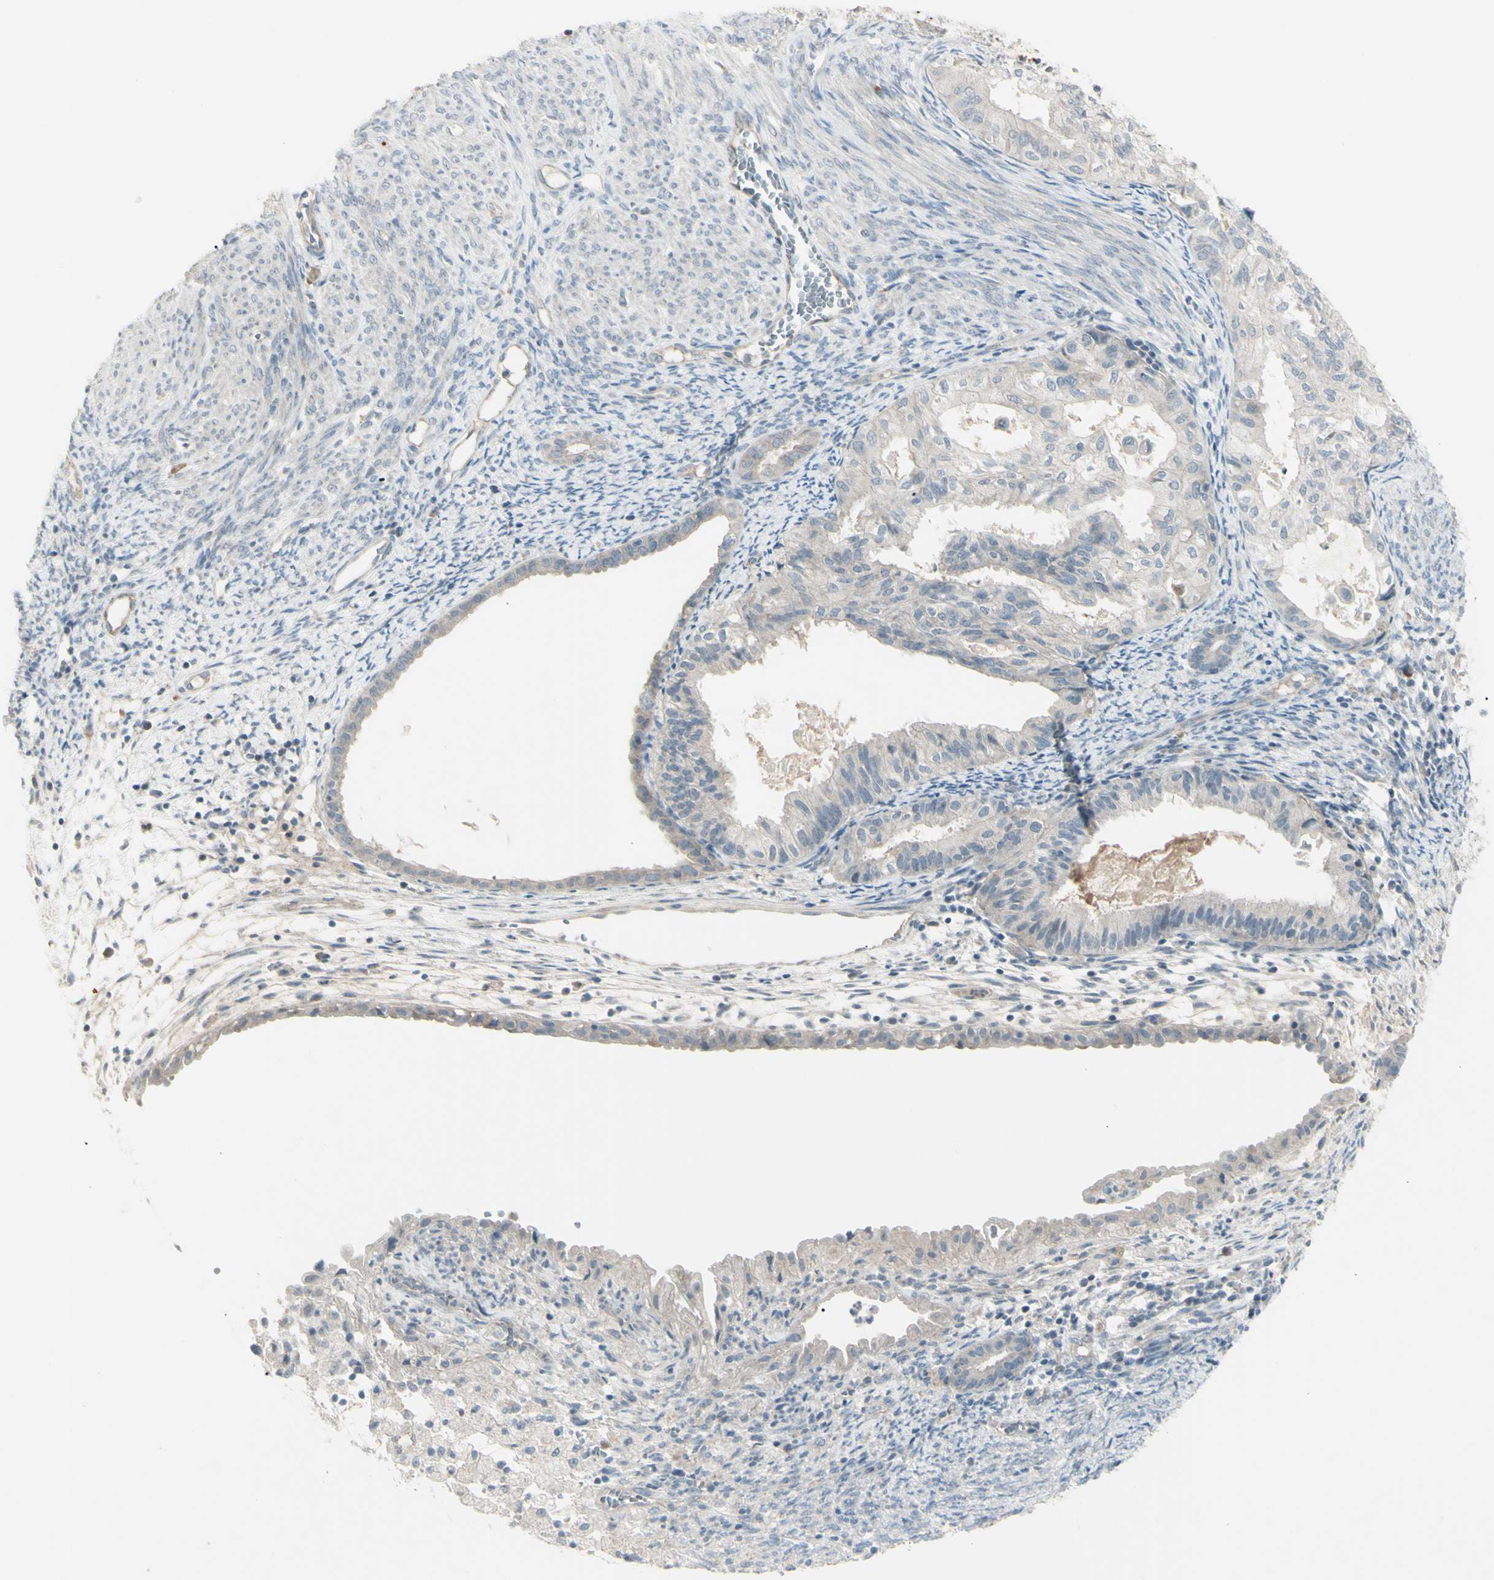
{"staining": {"intensity": "negative", "quantity": "none", "location": "none"}, "tissue": "cervical cancer", "cell_type": "Tumor cells", "image_type": "cancer", "snomed": [{"axis": "morphology", "description": "Normal tissue, NOS"}, {"axis": "morphology", "description": "Adenocarcinoma, NOS"}, {"axis": "topography", "description": "Cervix"}, {"axis": "topography", "description": "Endometrium"}], "caption": "Immunohistochemistry photomicrograph of human cervical cancer (adenocarcinoma) stained for a protein (brown), which demonstrates no expression in tumor cells.", "gene": "SH3GL2", "patient": {"sex": "female", "age": 86}}